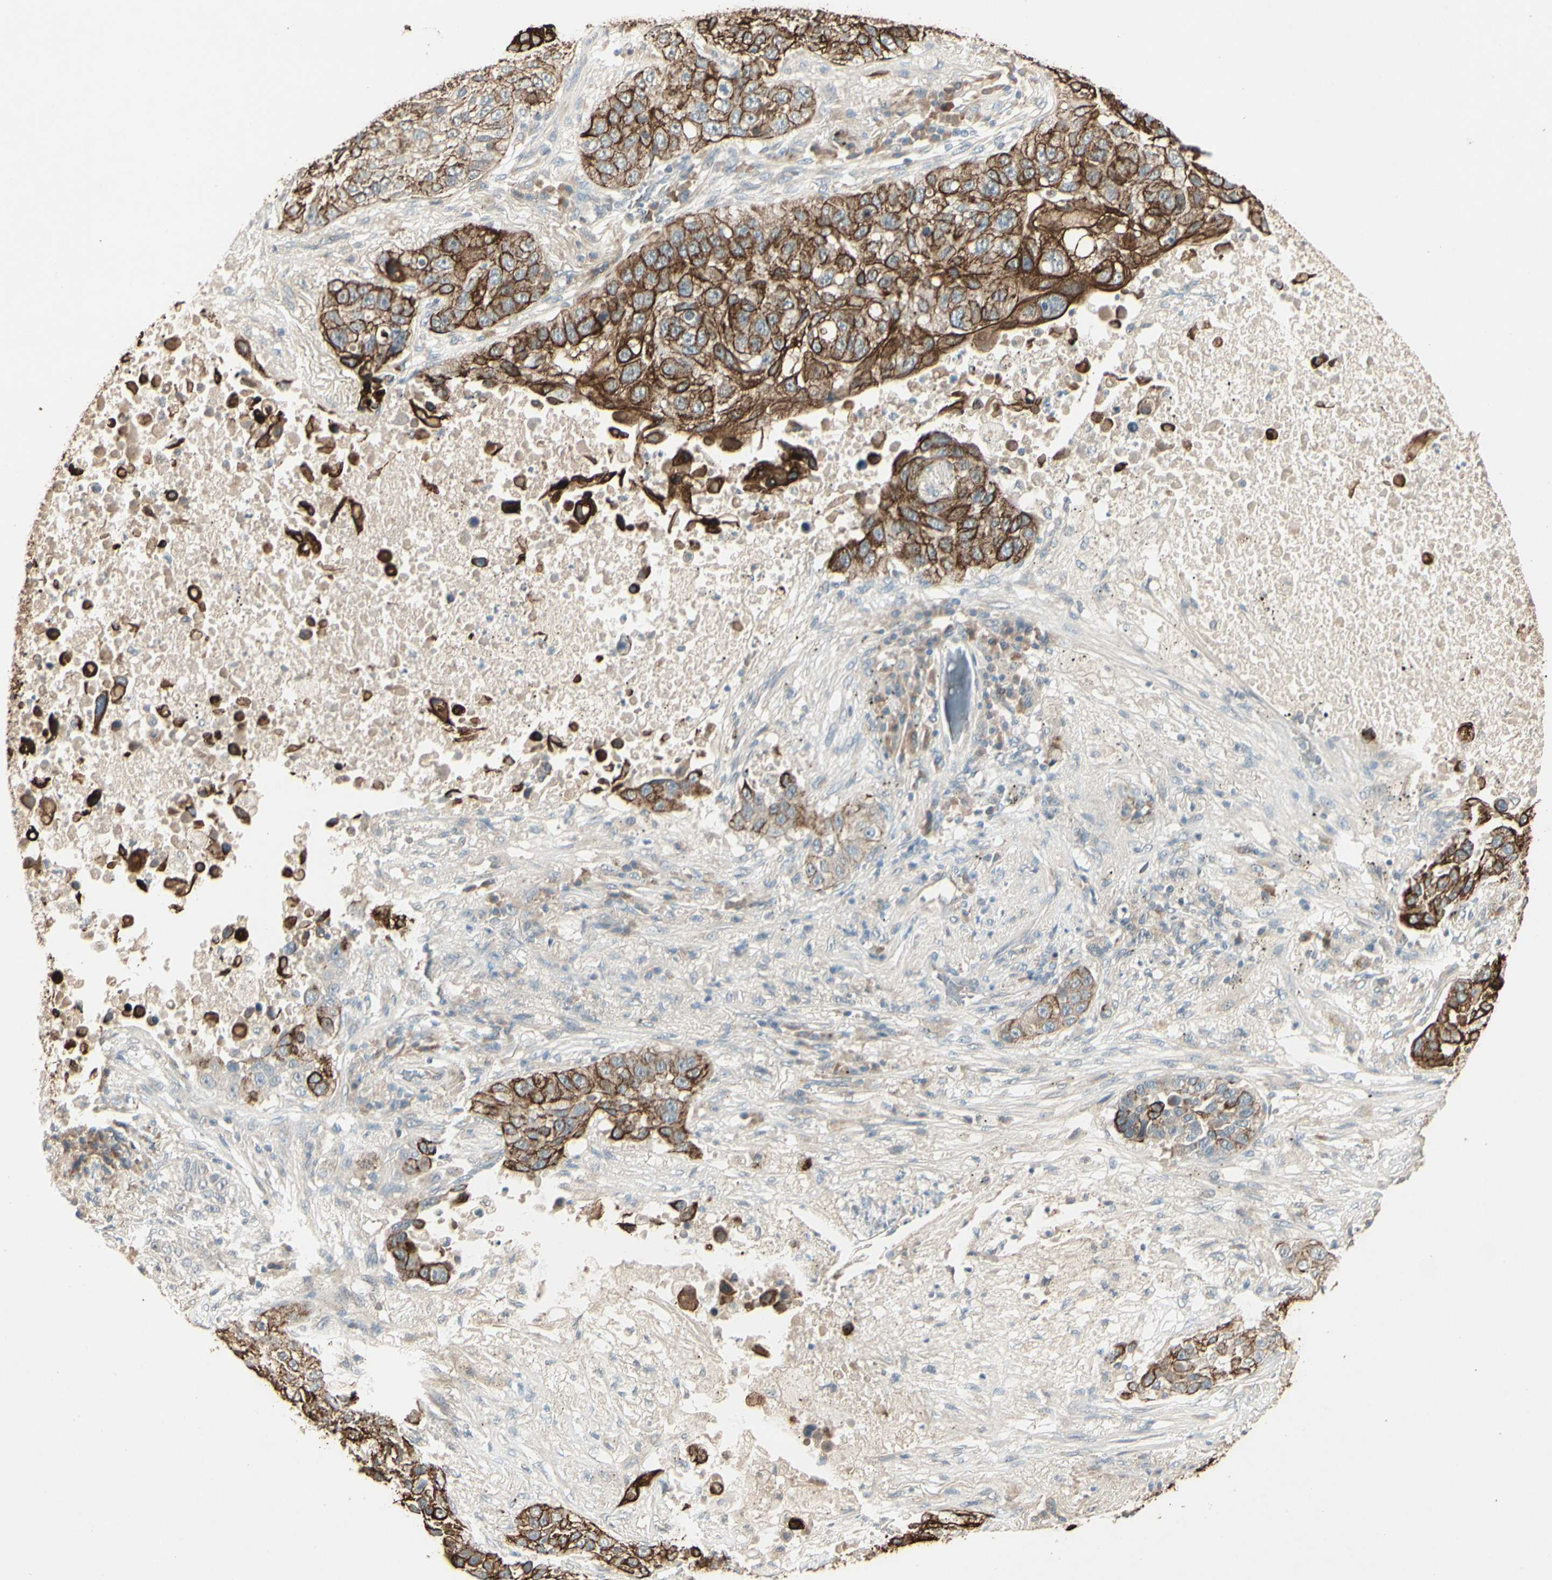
{"staining": {"intensity": "strong", "quantity": ">75%", "location": "cytoplasmic/membranous"}, "tissue": "lung cancer", "cell_type": "Tumor cells", "image_type": "cancer", "snomed": [{"axis": "morphology", "description": "Squamous cell carcinoma, NOS"}, {"axis": "topography", "description": "Lung"}], "caption": "Protein expression analysis of human lung cancer reveals strong cytoplasmic/membranous positivity in approximately >75% of tumor cells.", "gene": "SKIL", "patient": {"sex": "male", "age": 57}}